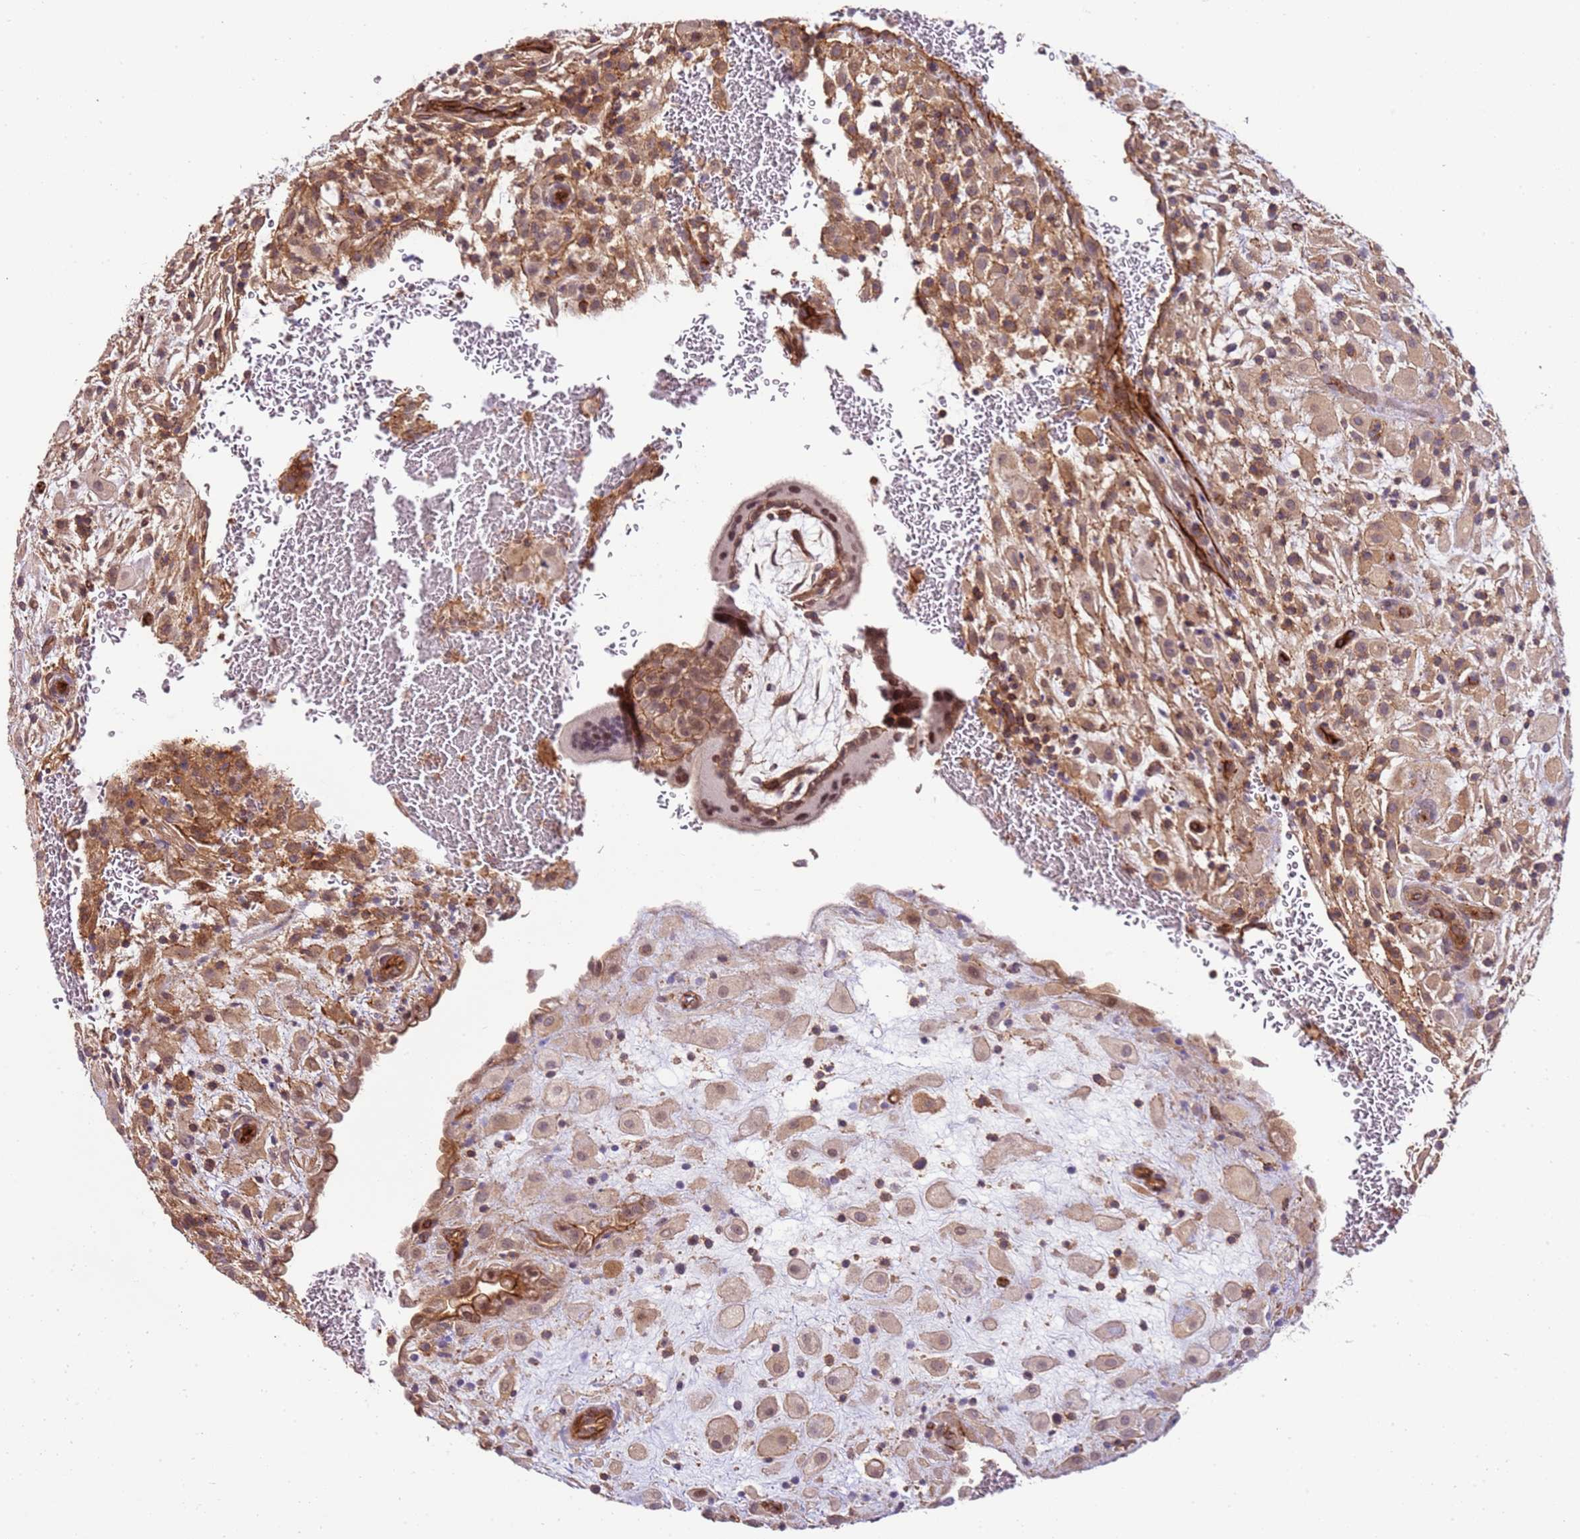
{"staining": {"intensity": "weak", "quantity": ">75%", "location": "cytoplasmic/membranous,nuclear"}, "tissue": "placenta", "cell_type": "Decidual cells", "image_type": "normal", "snomed": [{"axis": "morphology", "description": "Normal tissue, NOS"}, {"axis": "topography", "description": "Placenta"}], "caption": "This is an image of immunohistochemistry staining of benign placenta, which shows weak staining in the cytoplasmic/membranous,nuclear of decidual cells.", "gene": "CCNYL1", "patient": {"sex": "female", "age": 35}}